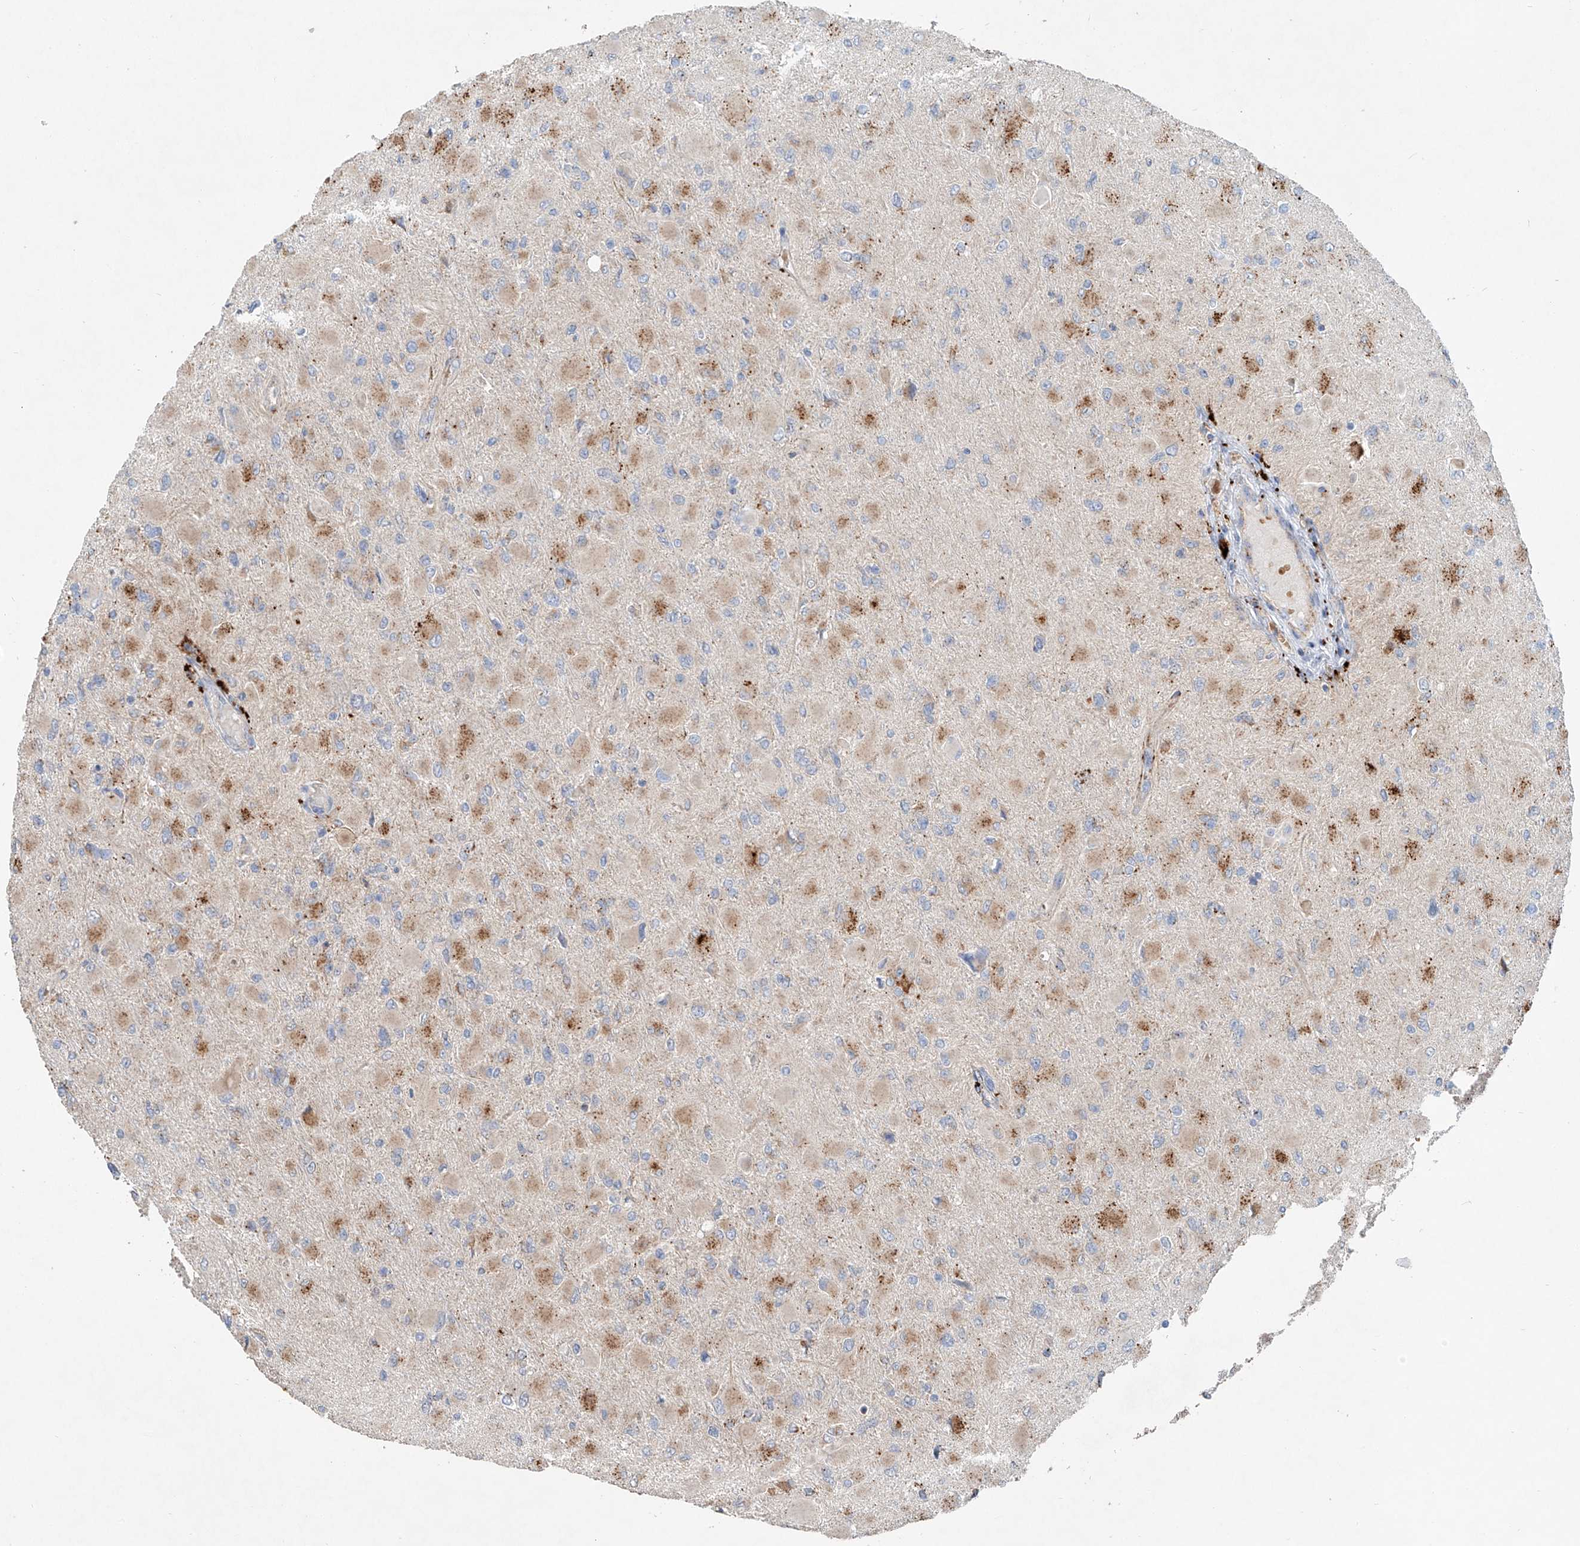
{"staining": {"intensity": "weak", "quantity": "<25%", "location": "cytoplasmic/membranous"}, "tissue": "glioma", "cell_type": "Tumor cells", "image_type": "cancer", "snomed": [{"axis": "morphology", "description": "Glioma, malignant, High grade"}, {"axis": "topography", "description": "Cerebral cortex"}], "caption": "Immunohistochemical staining of human glioma shows no significant positivity in tumor cells.", "gene": "TRIM47", "patient": {"sex": "female", "age": 36}}